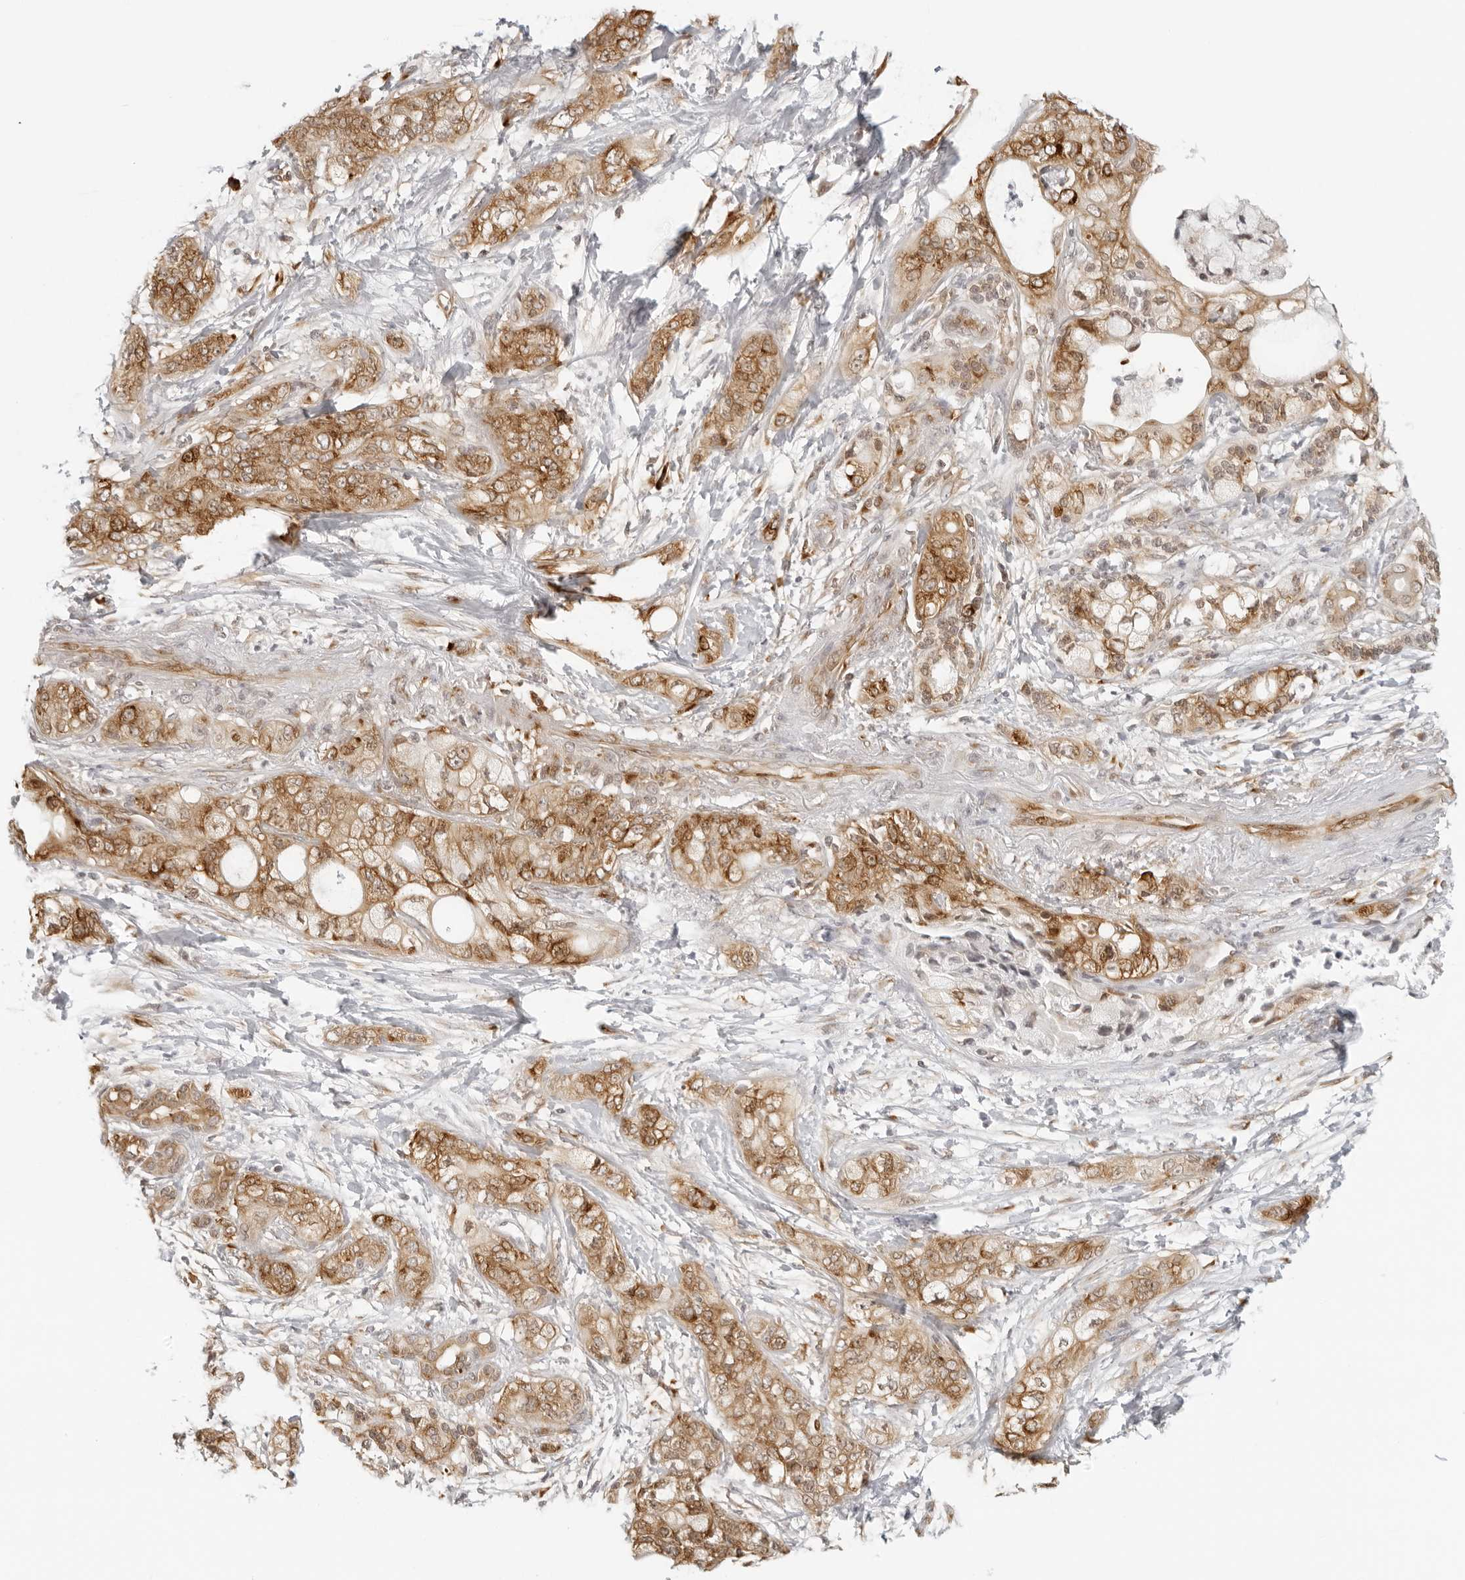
{"staining": {"intensity": "moderate", "quantity": ">75%", "location": "cytoplasmic/membranous"}, "tissue": "pancreatic cancer", "cell_type": "Tumor cells", "image_type": "cancer", "snomed": [{"axis": "morphology", "description": "Adenocarcinoma, NOS"}, {"axis": "topography", "description": "Pancreas"}], "caption": "Moderate cytoplasmic/membranous positivity for a protein is seen in about >75% of tumor cells of adenocarcinoma (pancreatic) using IHC.", "gene": "EIF4G1", "patient": {"sex": "male", "age": 70}}